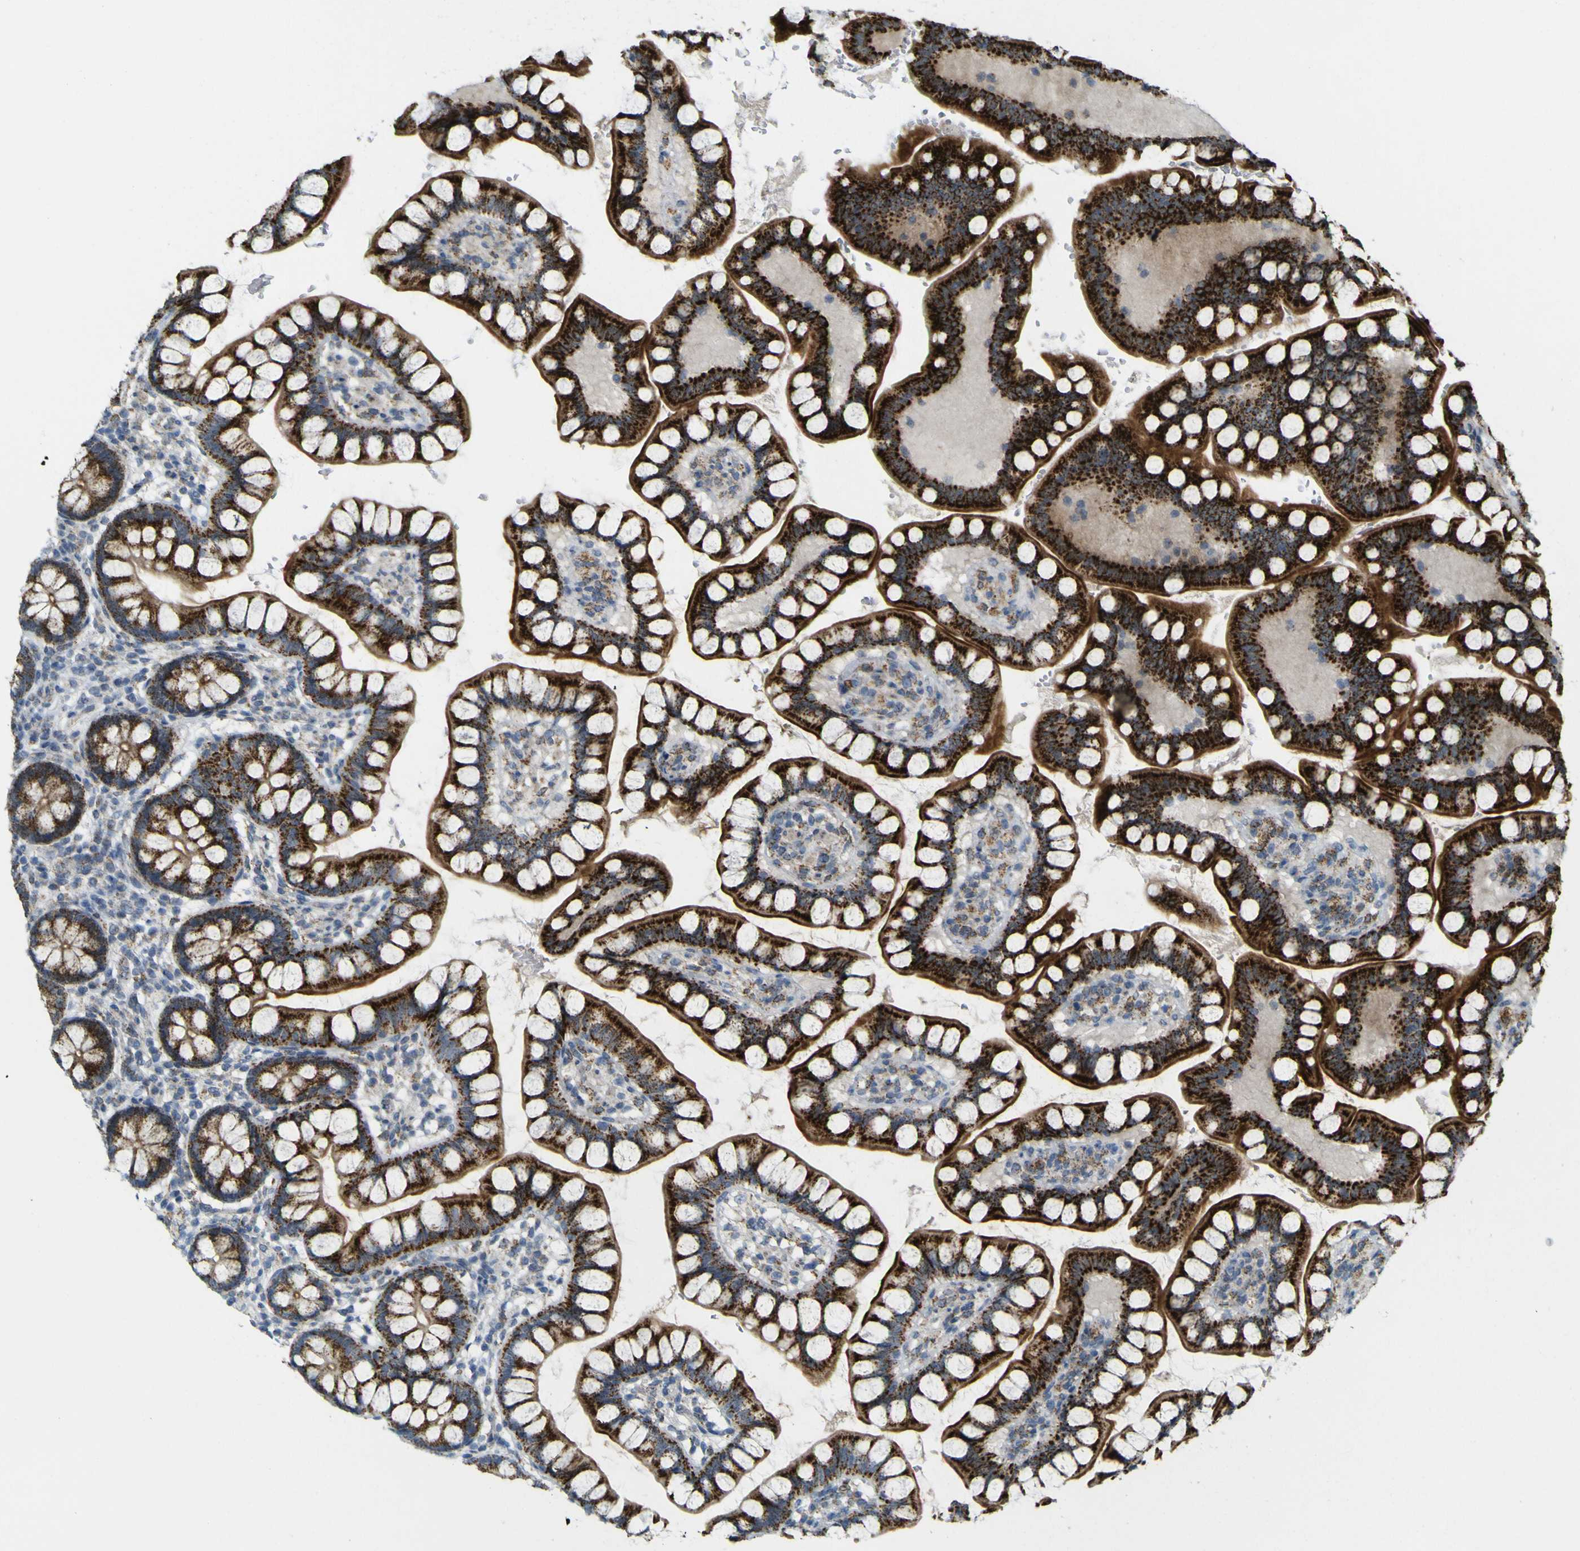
{"staining": {"intensity": "strong", "quantity": ">75%", "location": "cytoplasmic/membranous"}, "tissue": "small intestine", "cell_type": "Glandular cells", "image_type": "normal", "snomed": [{"axis": "morphology", "description": "Normal tissue, NOS"}, {"axis": "topography", "description": "Small intestine"}], "caption": "Protein staining of benign small intestine exhibits strong cytoplasmic/membranous expression in approximately >75% of glandular cells.", "gene": "ACBD5", "patient": {"sex": "female", "age": 58}}